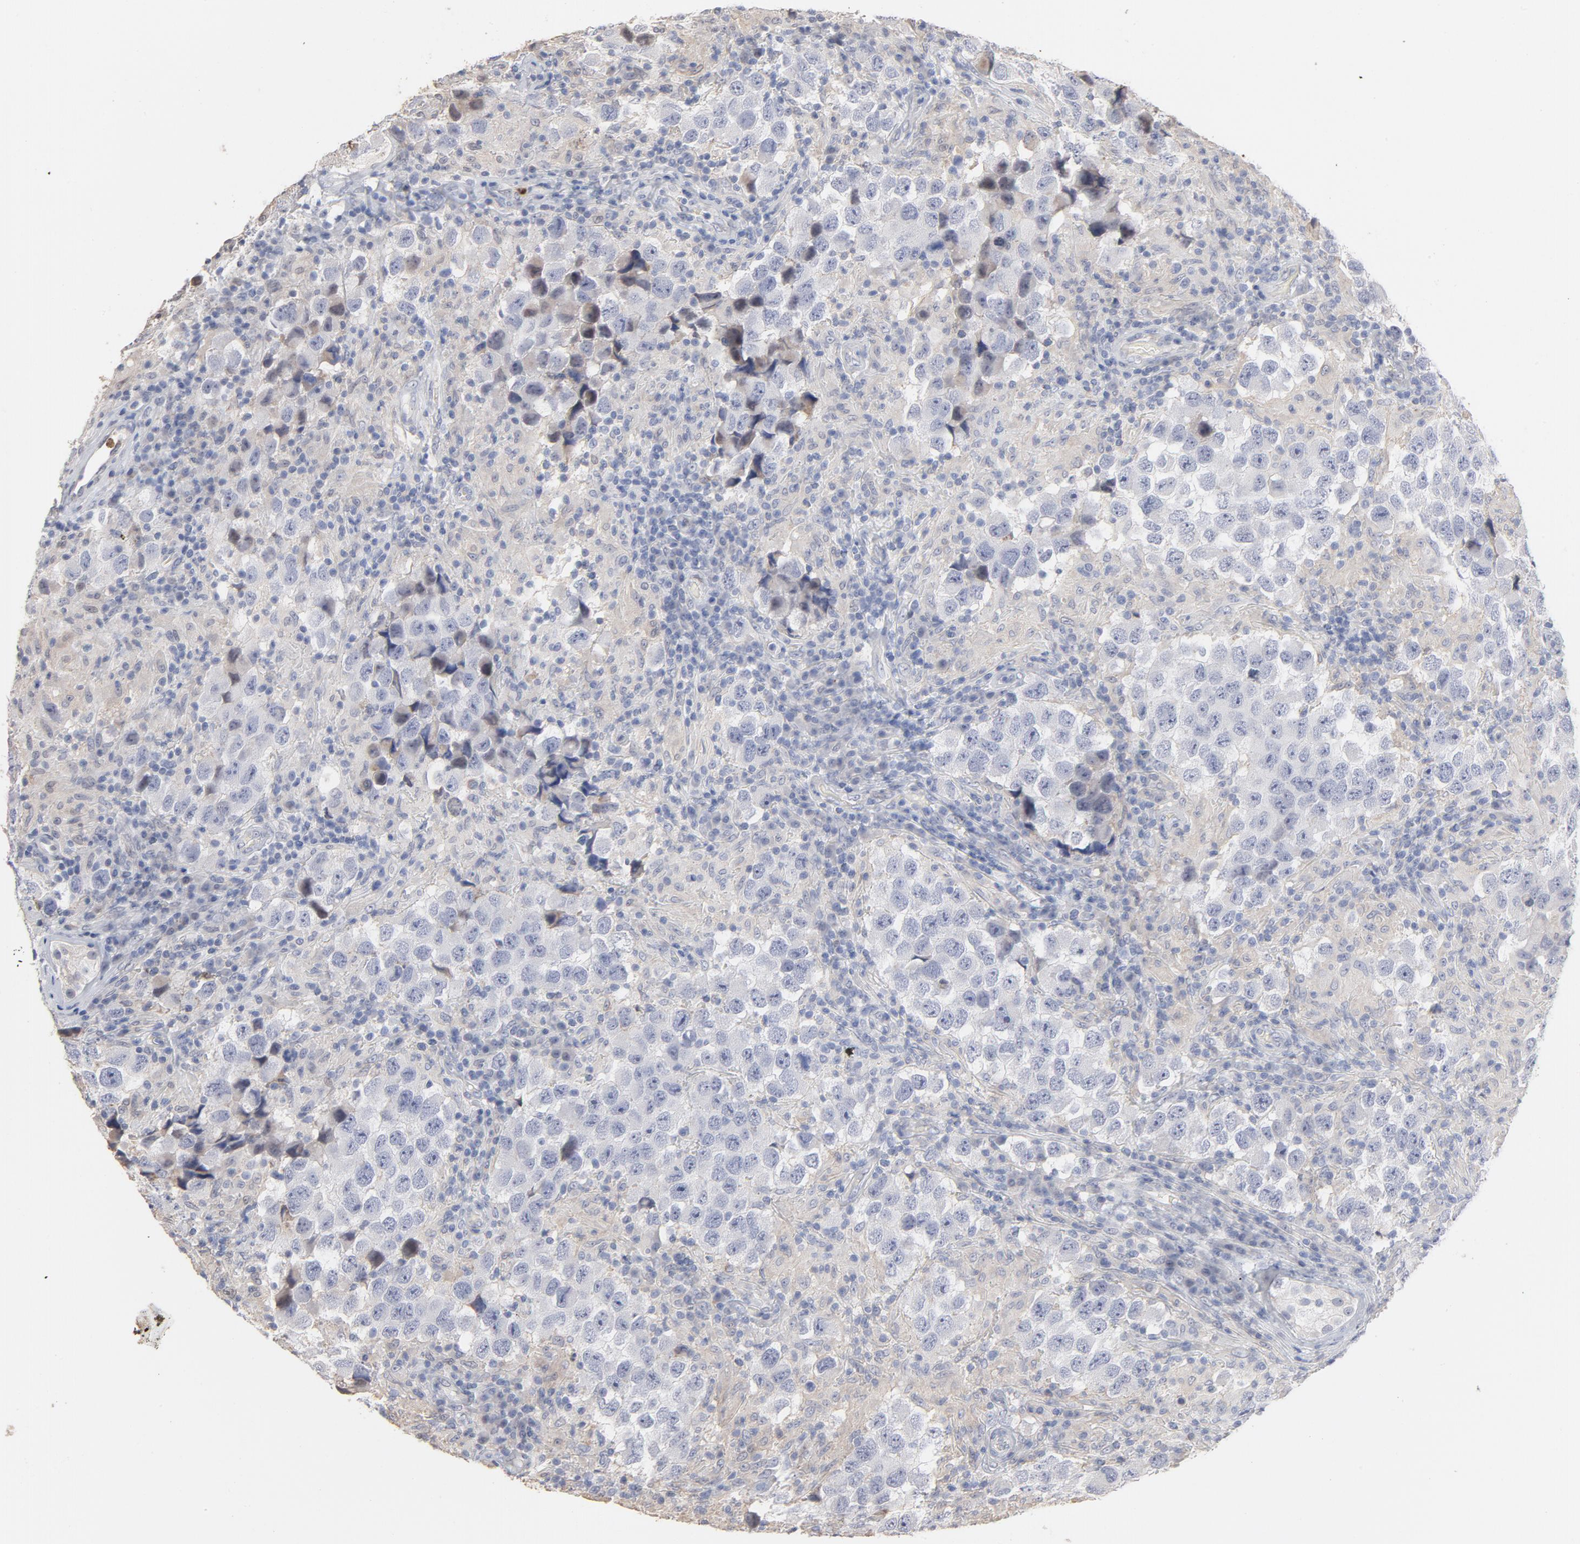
{"staining": {"intensity": "weak", "quantity": "<25%", "location": "cytoplasmic/membranous"}, "tissue": "testis cancer", "cell_type": "Tumor cells", "image_type": "cancer", "snomed": [{"axis": "morphology", "description": "Carcinoma, Embryonal, NOS"}, {"axis": "topography", "description": "Testis"}], "caption": "IHC of testis embryonal carcinoma demonstrates no staining in tumor cells.", "gene": "PNMA1", "patient": {"sex": "male", "age": 21}}